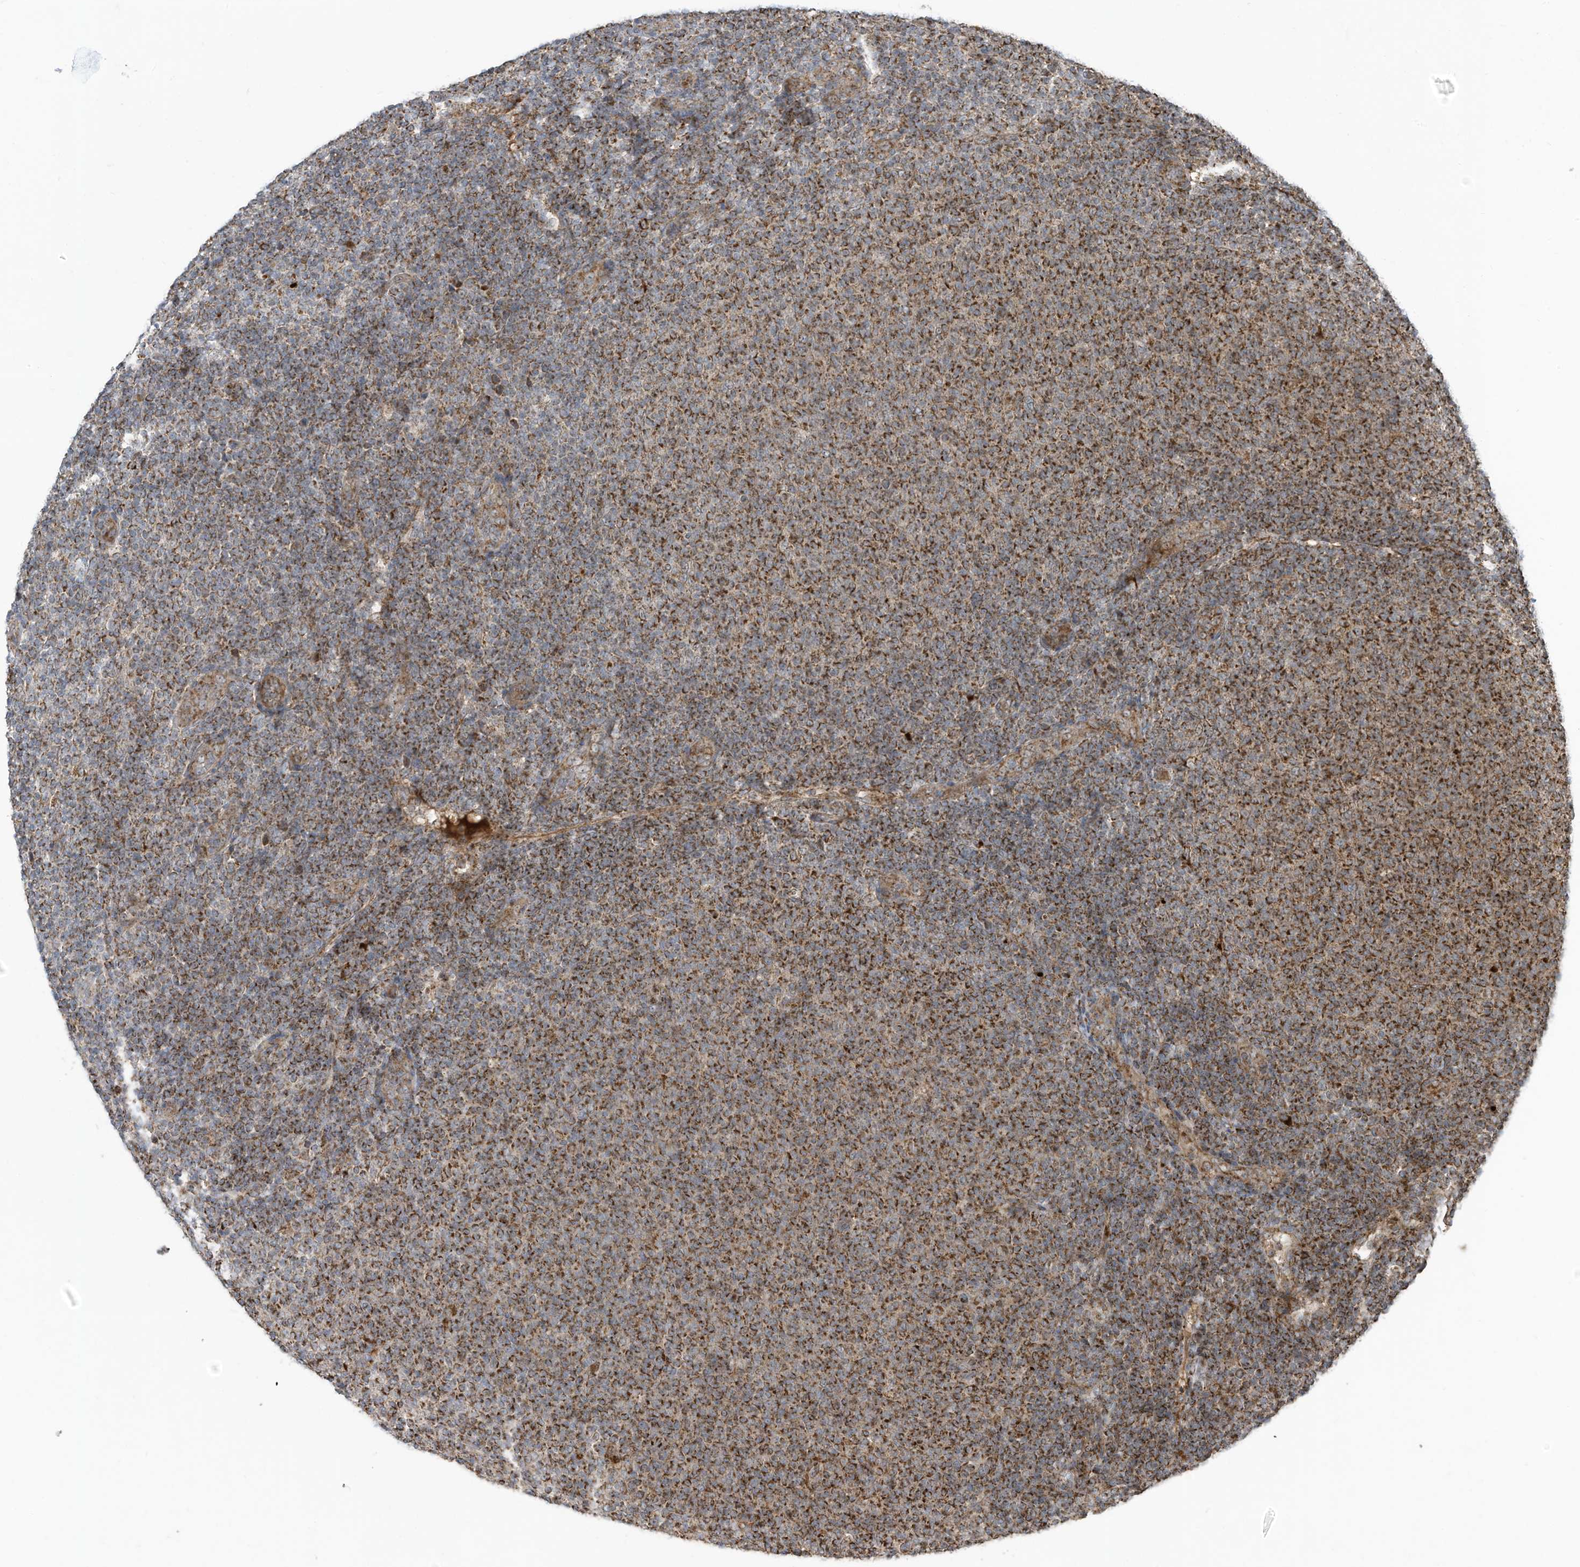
{"staining": {"intensity": "moderate", "quantity": ">75%", "location": "cytoplasmic/membranous"}, "tissue": "lymphoma", "cell_type": "Tumor cells", "image_type": "cancer", "snomed": [{"axis": "morphology", "description": "Malignant lymphoma, non-Hodgkin's type, Low grade"}, {"axis": "topography", "description": "Lymph node"}], "caption": "Protein expression analysis of human malignant lymphoma, non-Hodgkin's type (low-grade) reveals moderate cytoplasmic/membranous positivity in approximately >75% of tumor cells.", "gene": "C2orf74", "patient": {"sex": "male", "age": 66}}